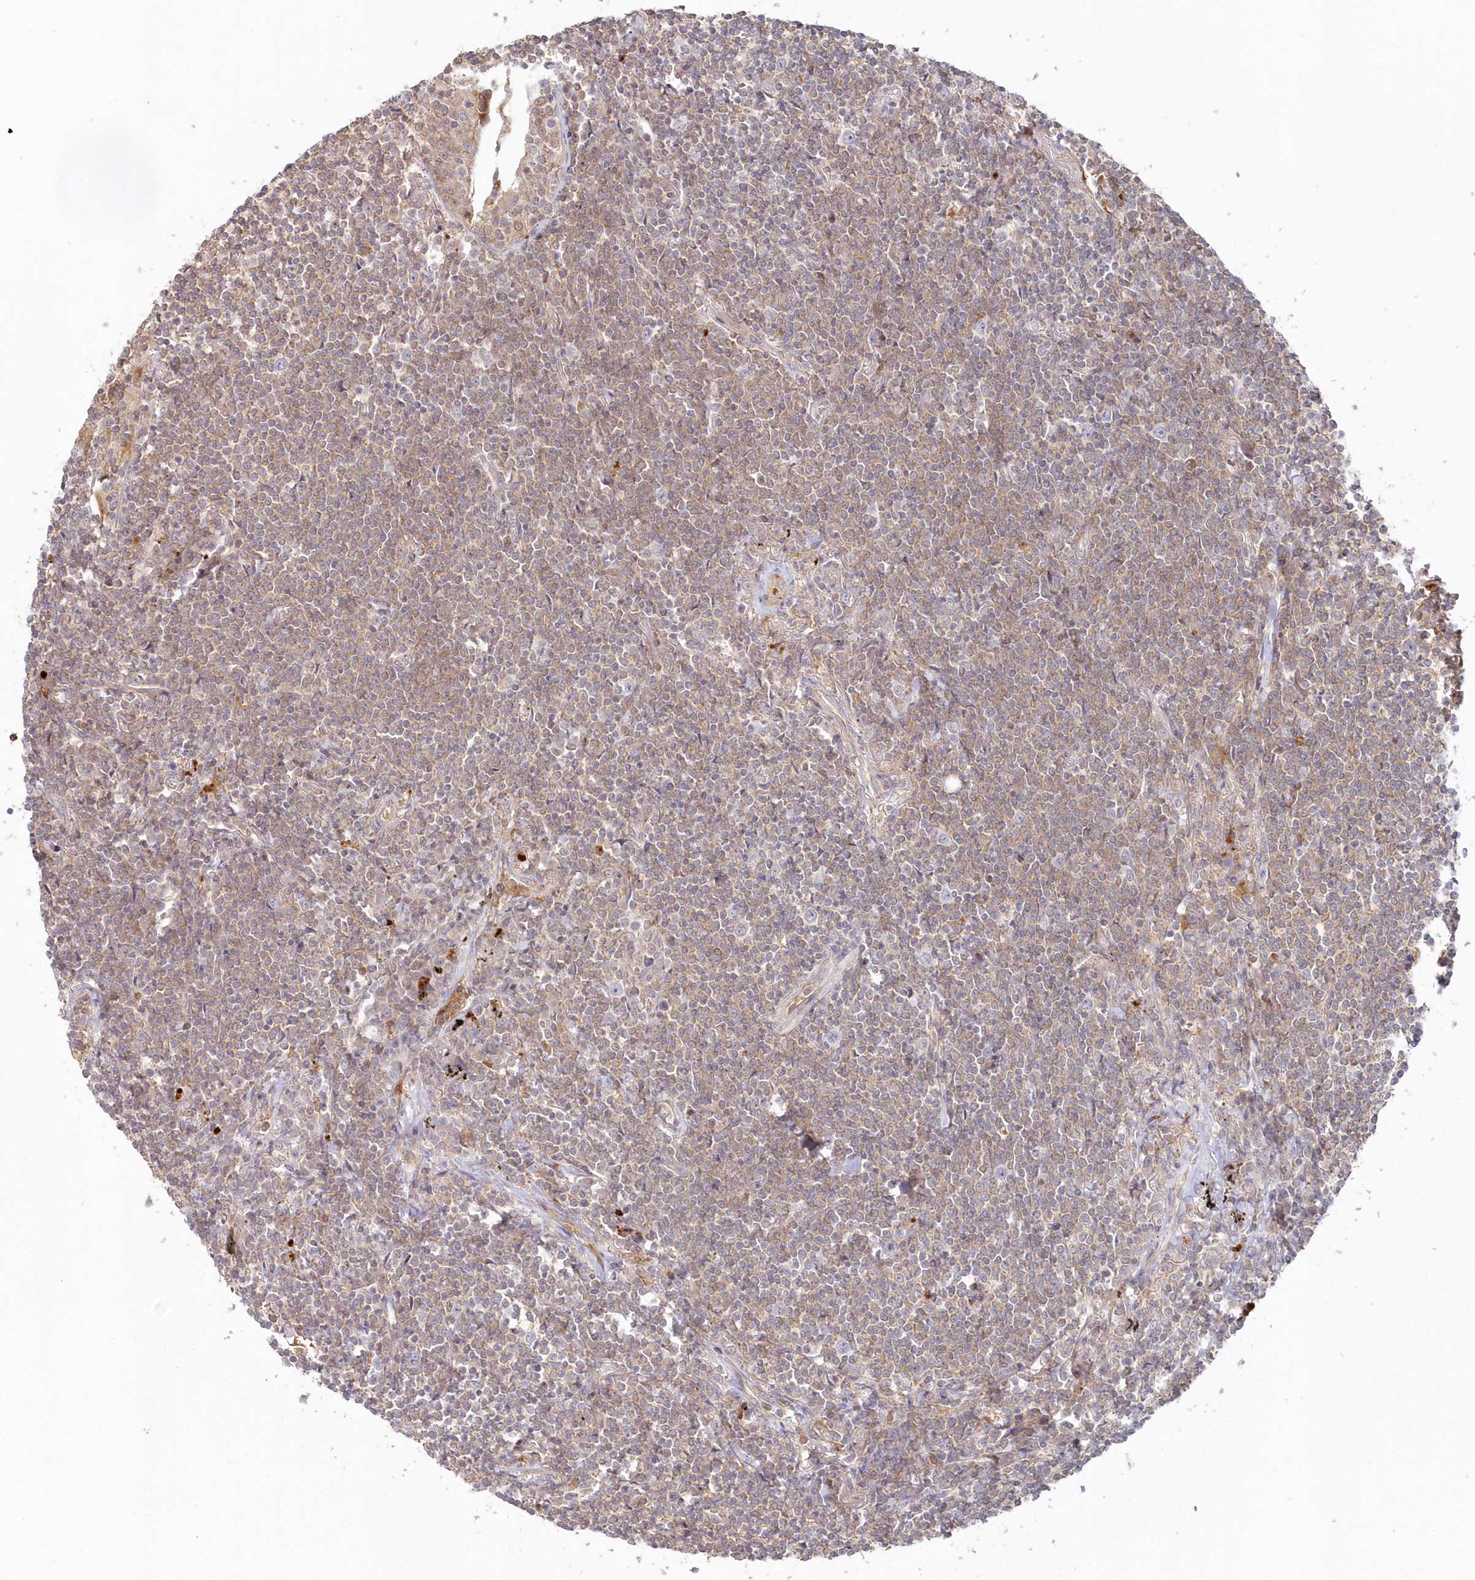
{"staining": {"intensity": "weak", "quantity": "25%-75%", "location": "cytoplasmic/membranous"}, "tissue": "lymphoma", "cell_type": "Tumor cells", "image_type": "cancer", "snomed": [{"axis": "morphology", "description": "Malignant lymphoma, non-Hodgkin's type, Low grade"}, {"axis": "topography", "description": "Lung"}], "caption": "Immunohistochemical staining of human lymphoma reveals low levels of weak cytoplasmic/membranous staining in about 25%-75% of tumor cells.", "gene": "GBE1", "patient": {"sex": "female", "age": 71}}